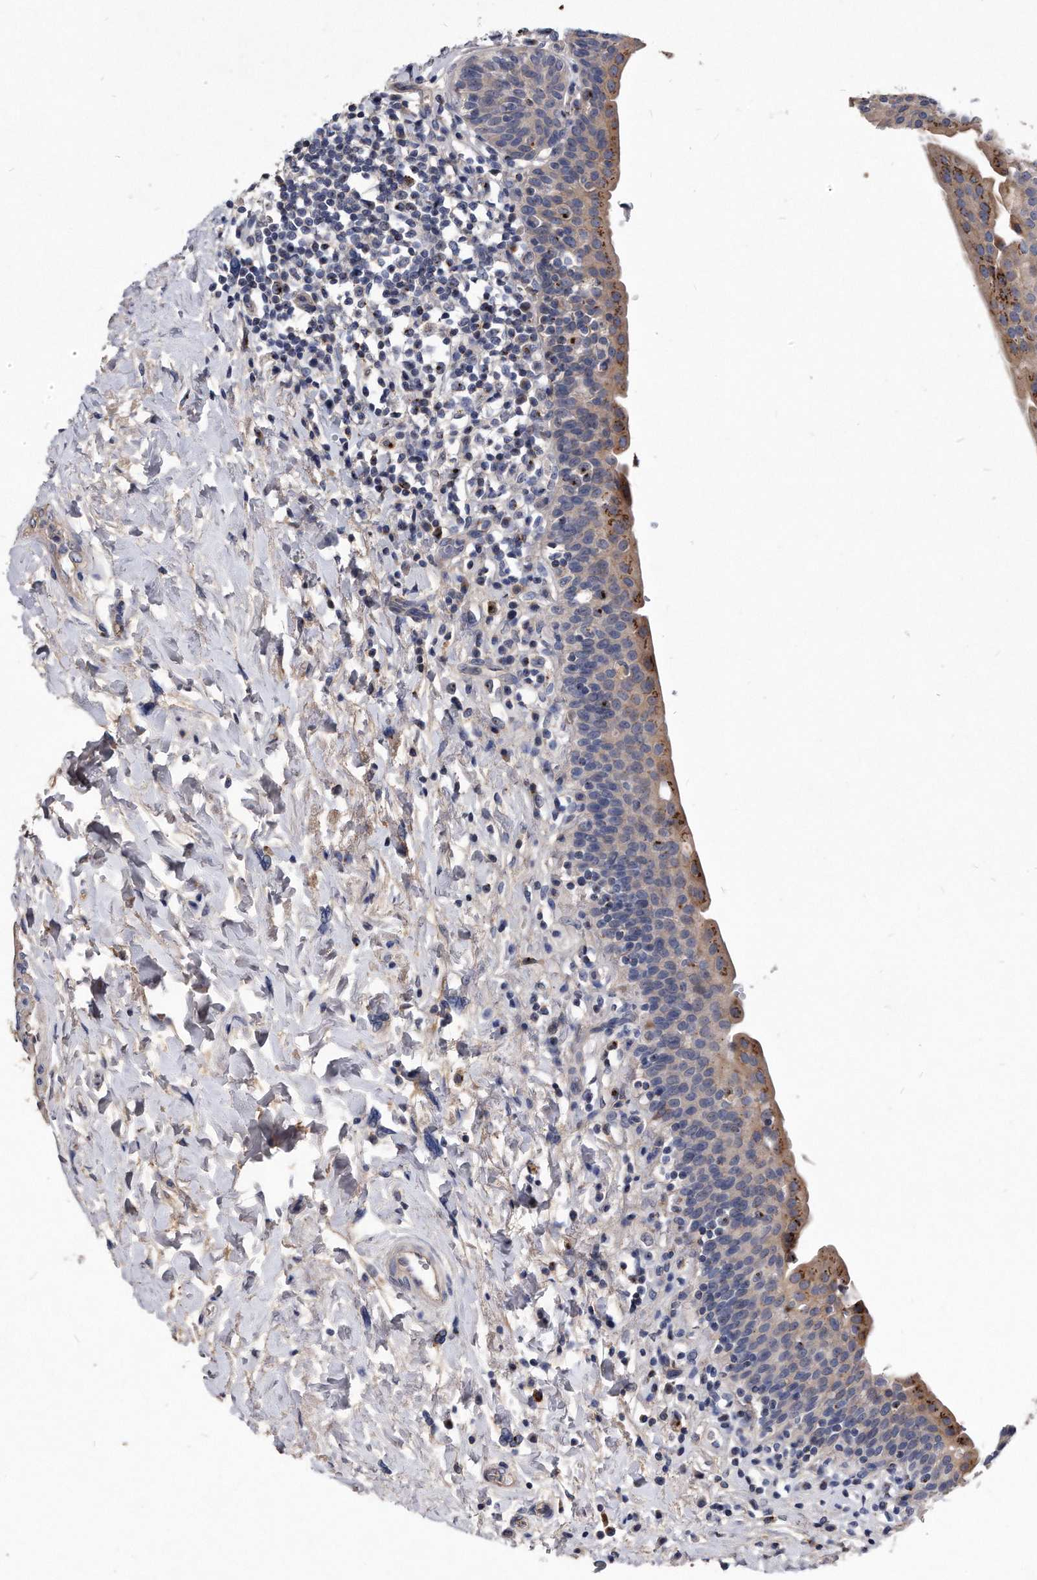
{"staining": {"intensity": "moderate", "quantity": "<25%", "location": "cytoplasmic/membranous"}, "tissue": "urinary bladder", "cell_type": "Urothelial cells", "image_type": "normal", "snomed": [{"axis": "morphology", "description": "Normal tissue, NOS"}, {"axis": "topography", "description": "Urinary bladder"}], "caption": "Immunohistochemistry (IHC) (DAB (3,3'-diaminobenzidine)) staining of normal urinary bladder reveals moderate cytoplasmic/membranous protein staining in about <25% of urothelial cells.", "gene": "MGAT4A", "patient": {"sex": "male", "age": 83}}